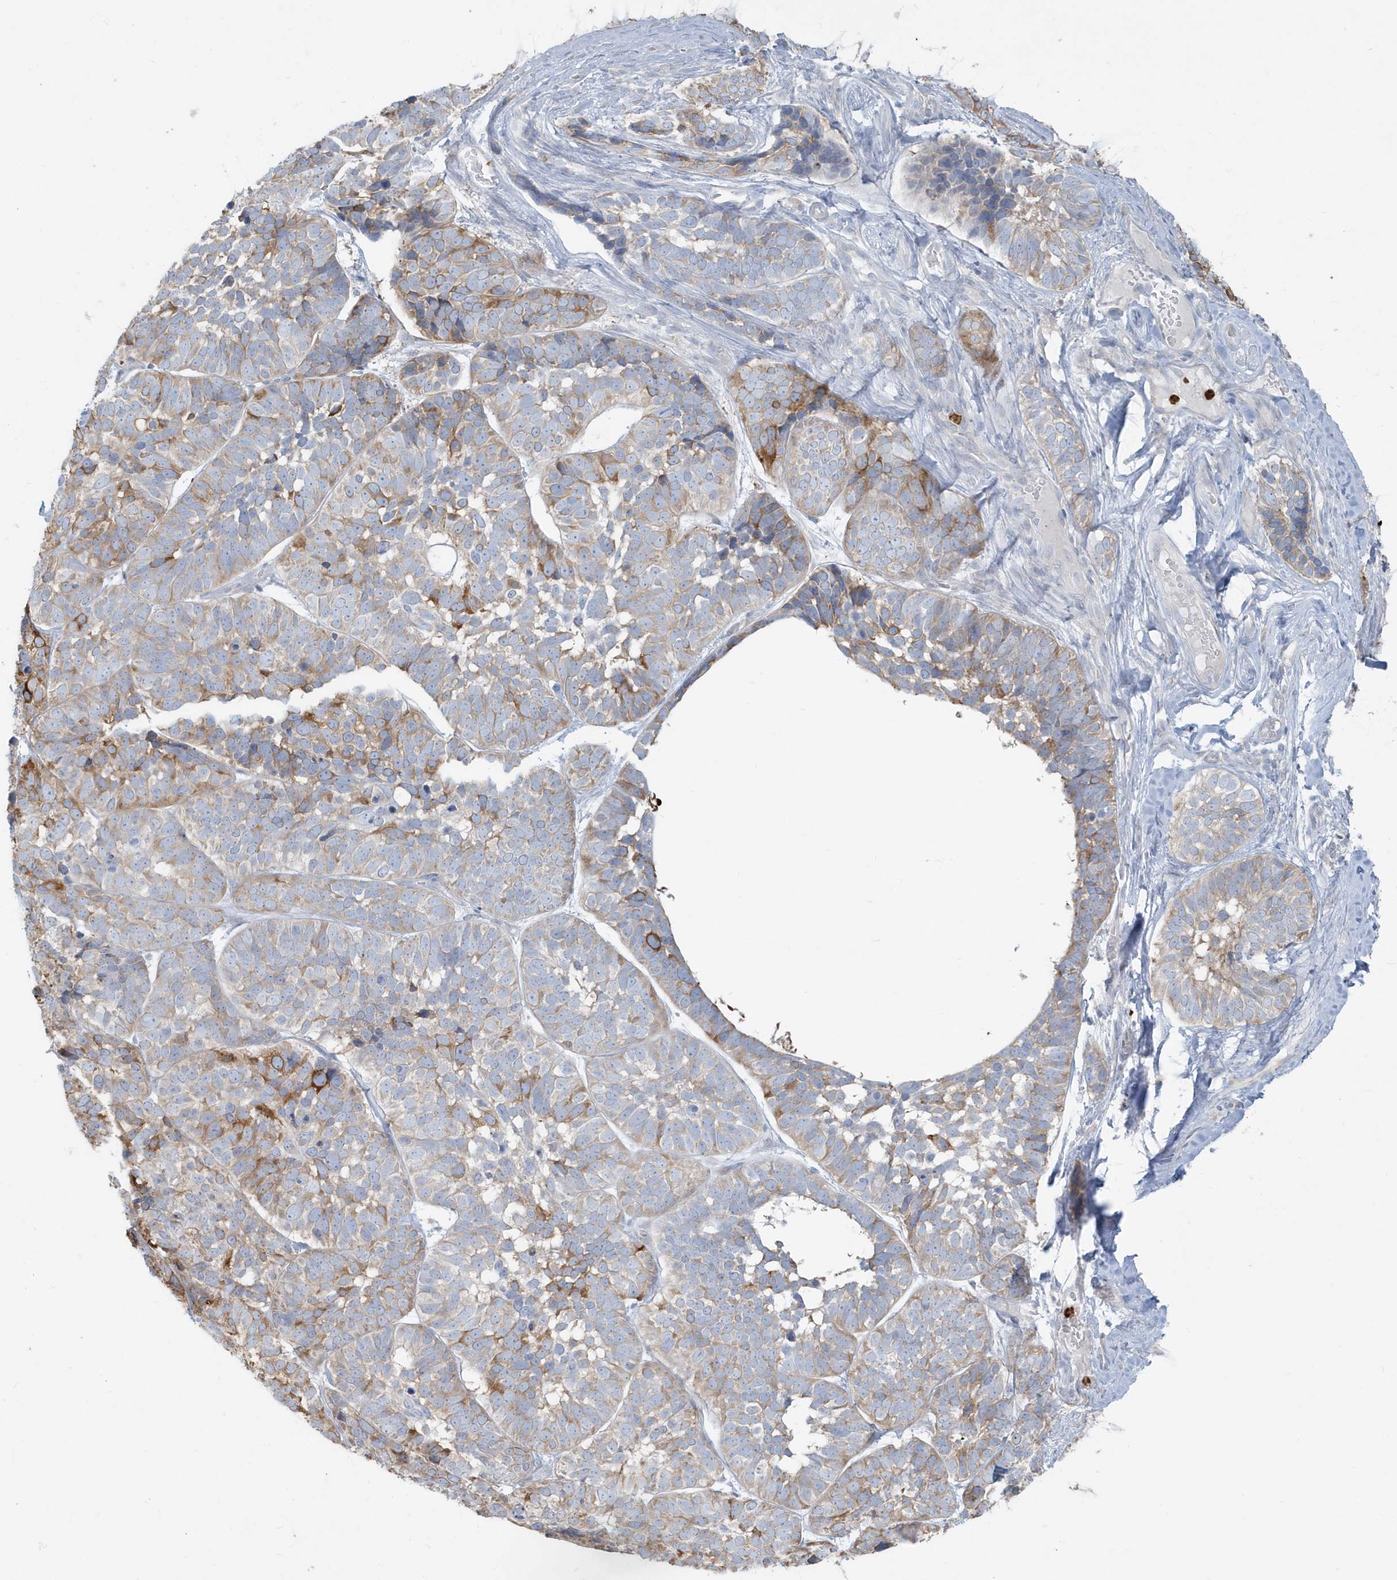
{"staining": {"intensity": "moderate", "quantity": "<25%", "location": "cytoplasmic/membranous"}, "tissue": "skin cancer", "cell_type": "Tumor cells", "image_type": "cancer", "snomed": [{"axis": "morphology", "description": "Basal cell carcinoma"}, {"axis": "topography", "description": "Skin"}], "caption": "Immunohistochemistry (IHC) histopathology image of neoplastic tissue: human skin cancer stained using immunohistochemistry displays low levels of moderate protein expression localized specifically in the cytoplasmic/membranous of tumor cells, appearing as a cytoplasmic/membranous brown color.", "gene": "CCNJ", "patient": {"sex": "male", "age": 62}}